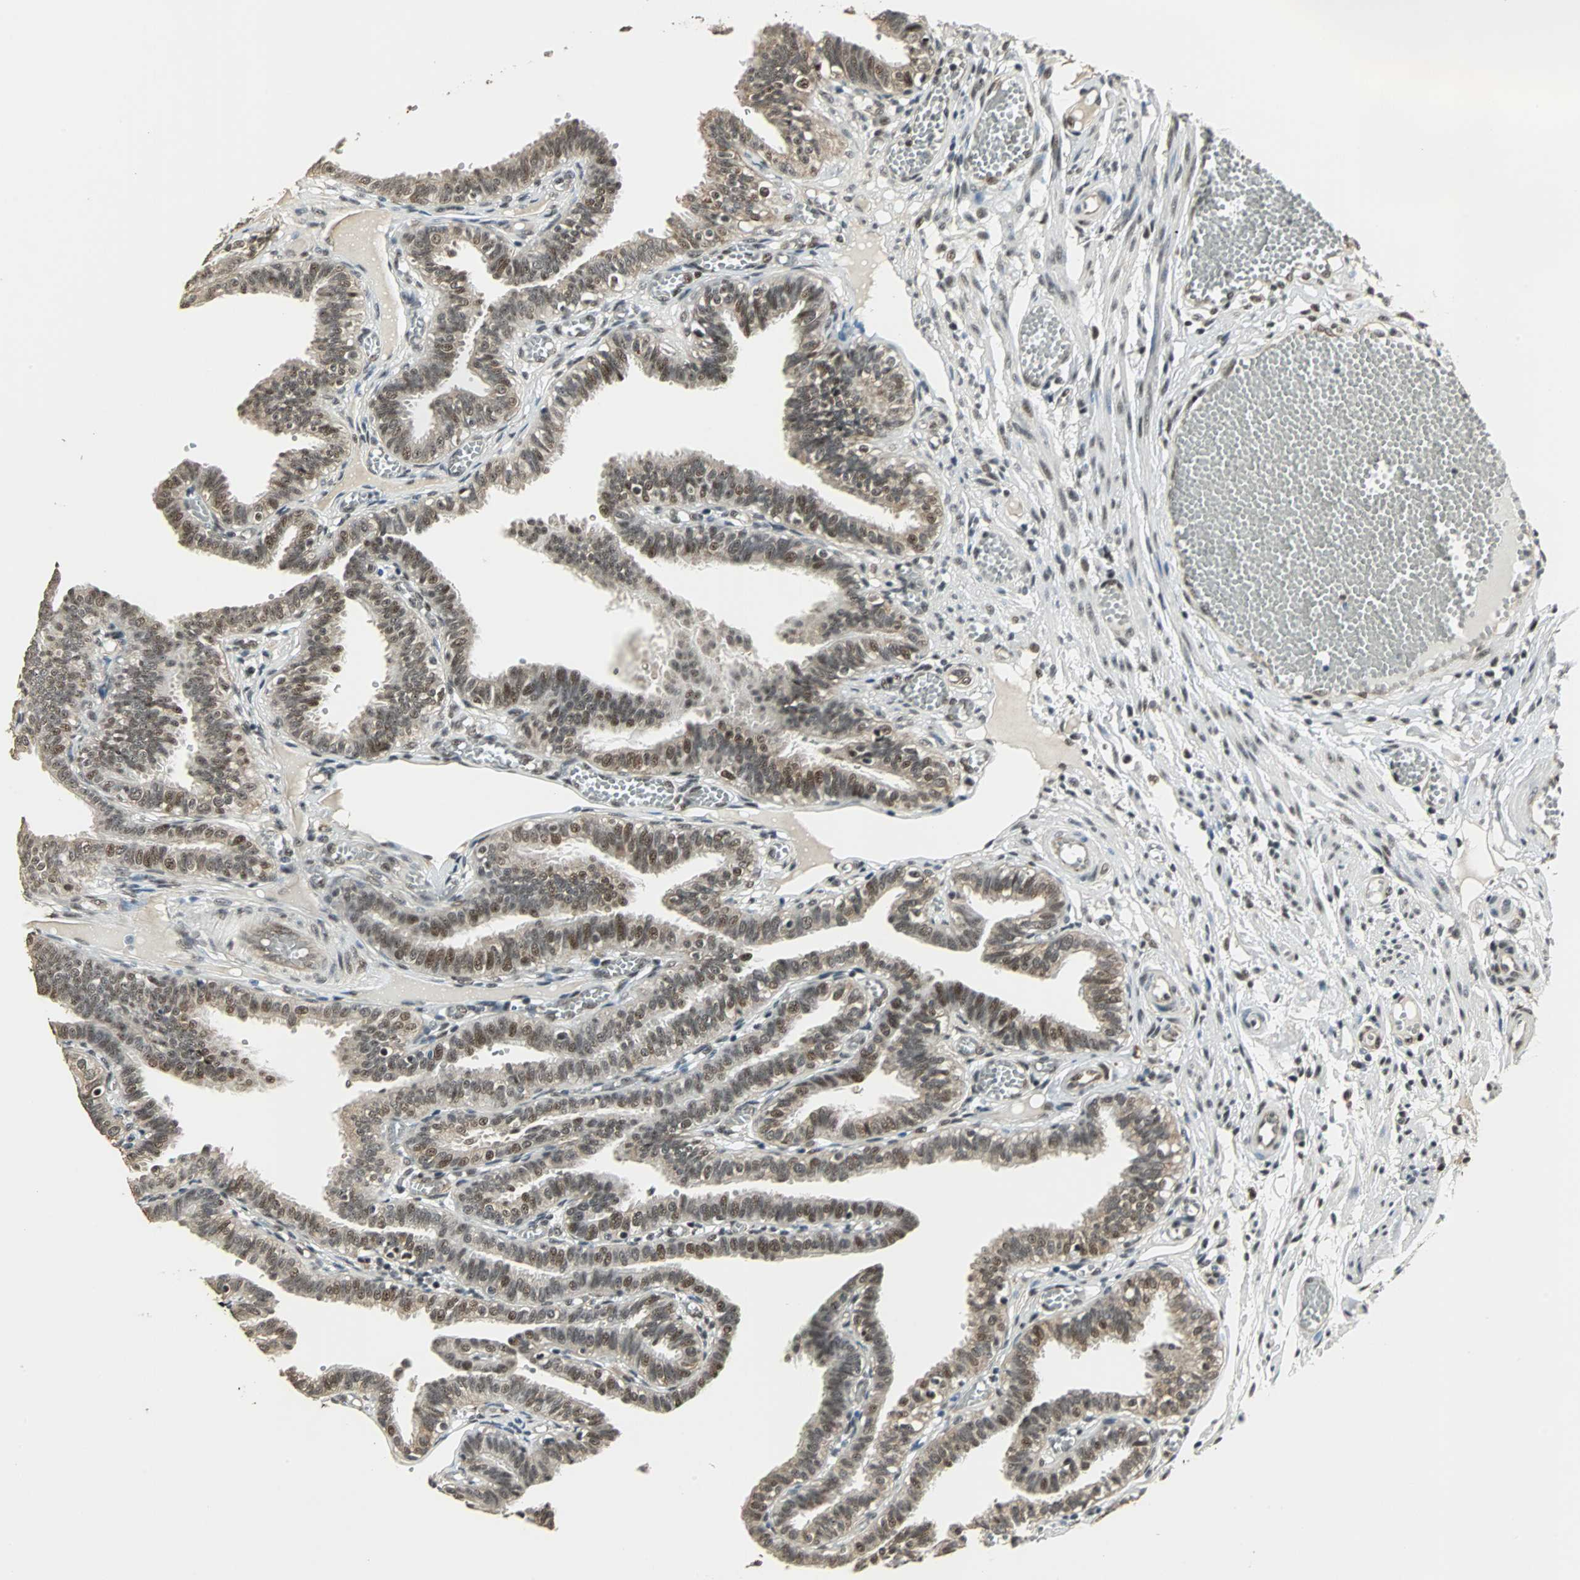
{"staining": {"intensity": "strong", "quantity": ">75%", "location": "nuclear"}, "tissue": "fallopian tube", "cell_type": "Glandular cells", "image_type": "normal", "snomed": [{"axis": "morphology", "description": "Normal tissue, NOS"}, {"axis": "topography", "description": "Fallopian tube"}], "caption": "Fallopian tube stained for a protein (brown) displays strong nuclear positive staining in approximately >75% of glandular cells.", "gene": "MED4", "patient": {"sex": "female", "age": 29}}